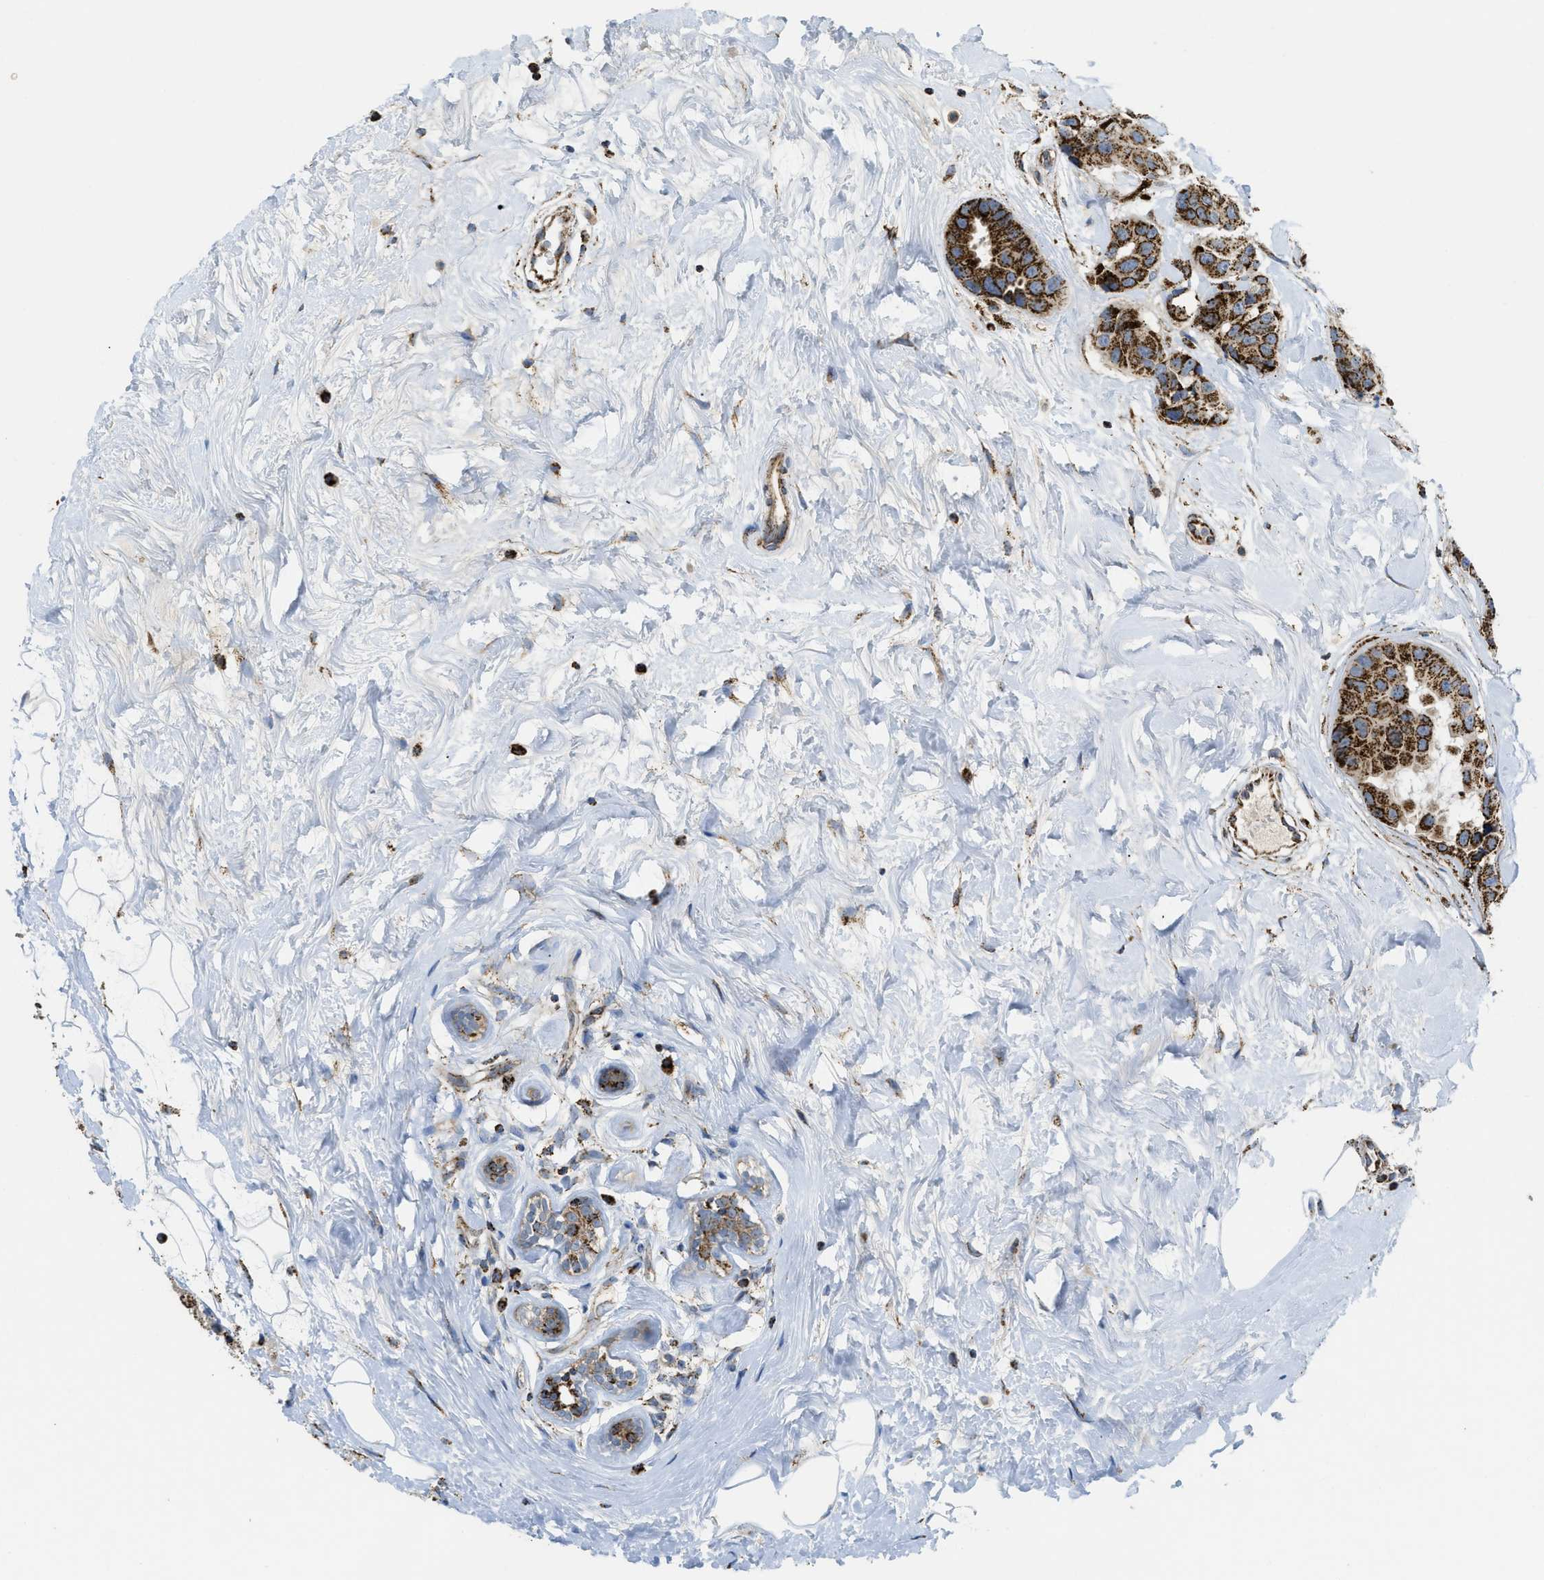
{"staining": {"intensity": "strong", "quantity": ">75%", "location": "cytoplasmic/membranous"}, "tissue": "breast cancer", "cell_type": "Tumor cells", "image_type": "cancer", "snomed": [{"axis": "morphology", "description": "Normal tissue, NOS"}, {"axis": "morphology", "description": "Duct carcinoma"}, {"axis": "topography", "description": "Breast"}], "caption": "Protein analysis of invasive ductal carcinoma (breast) tissue shows strong cytoplasmic/membranous expression in about >75% of tumor cells. (IHC, brightfield microscopy, high magnification).", "gene": "SQOR", "patient": {"sex": "female", "age": 39}}